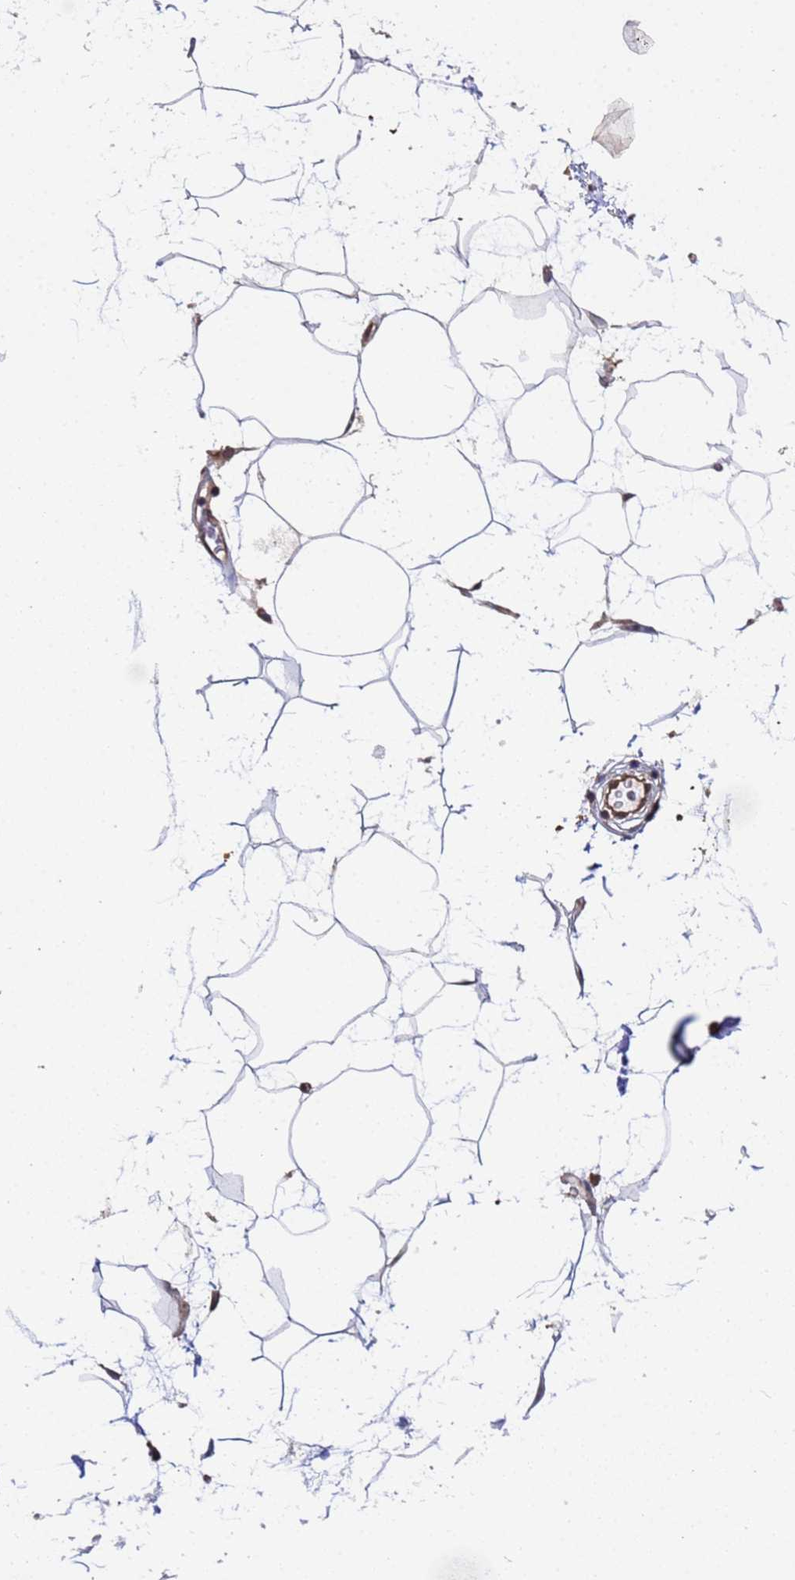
{"staining": {"intensity": "negative", "quantity": "none", "location": "none"}, "tissue": "adipose tissue", "cell_type": "Adipocytes", "image_type": "normal", "snomed": [{"axis": "morphology", "description": "Normal tissue, NOS"}, {"axis": "topography", "description": "Adipose tissue"}], "caption": "Adipose tissue stained for a protein using IHC demonstrates no positivity adipocytes.", "gene": "FAM25A", "patient": {"sex": "female", "age": 37}}